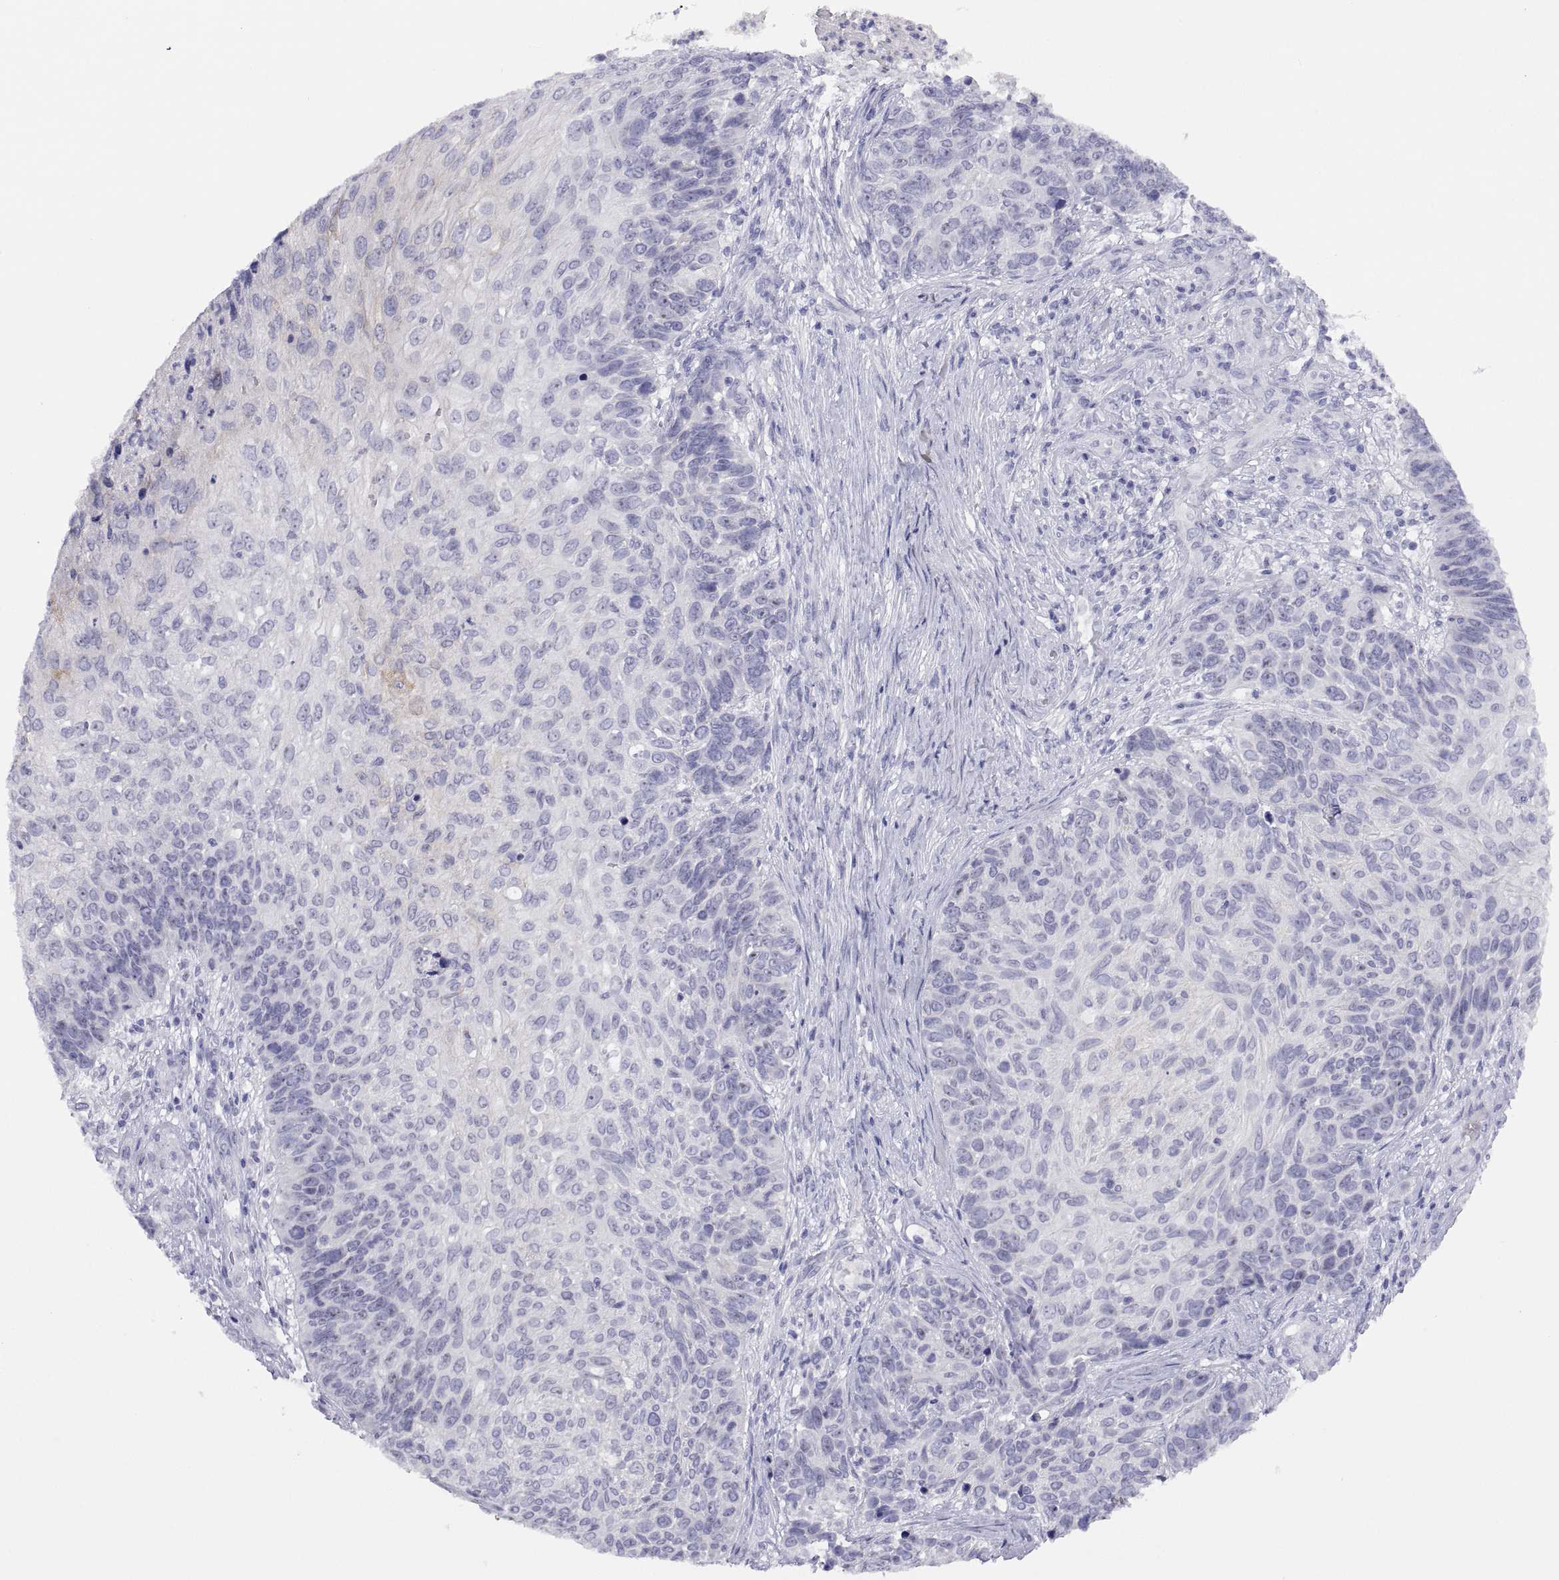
{"staining": {"intensity": "negative", "quantity": "none", "location": "none"}, "tissue": "skin cancer", "cell_type": "Tumor cells", "image_type": "cancer", "snomed": [{"axis": "morphology", "description": "Squamous cell carcinoma, NOS"}, {"axis": "topography", "description": "Skin"}], "caption": "An immunohistochemistry photomicrograph of skin cancer (squamous cell carcinoma) is shown. There is no staining in tumor cells of skin cancer (squamous cell carcinoma).", "gene": "VSX2", "patient": {"sex": "male", "age": 92}}